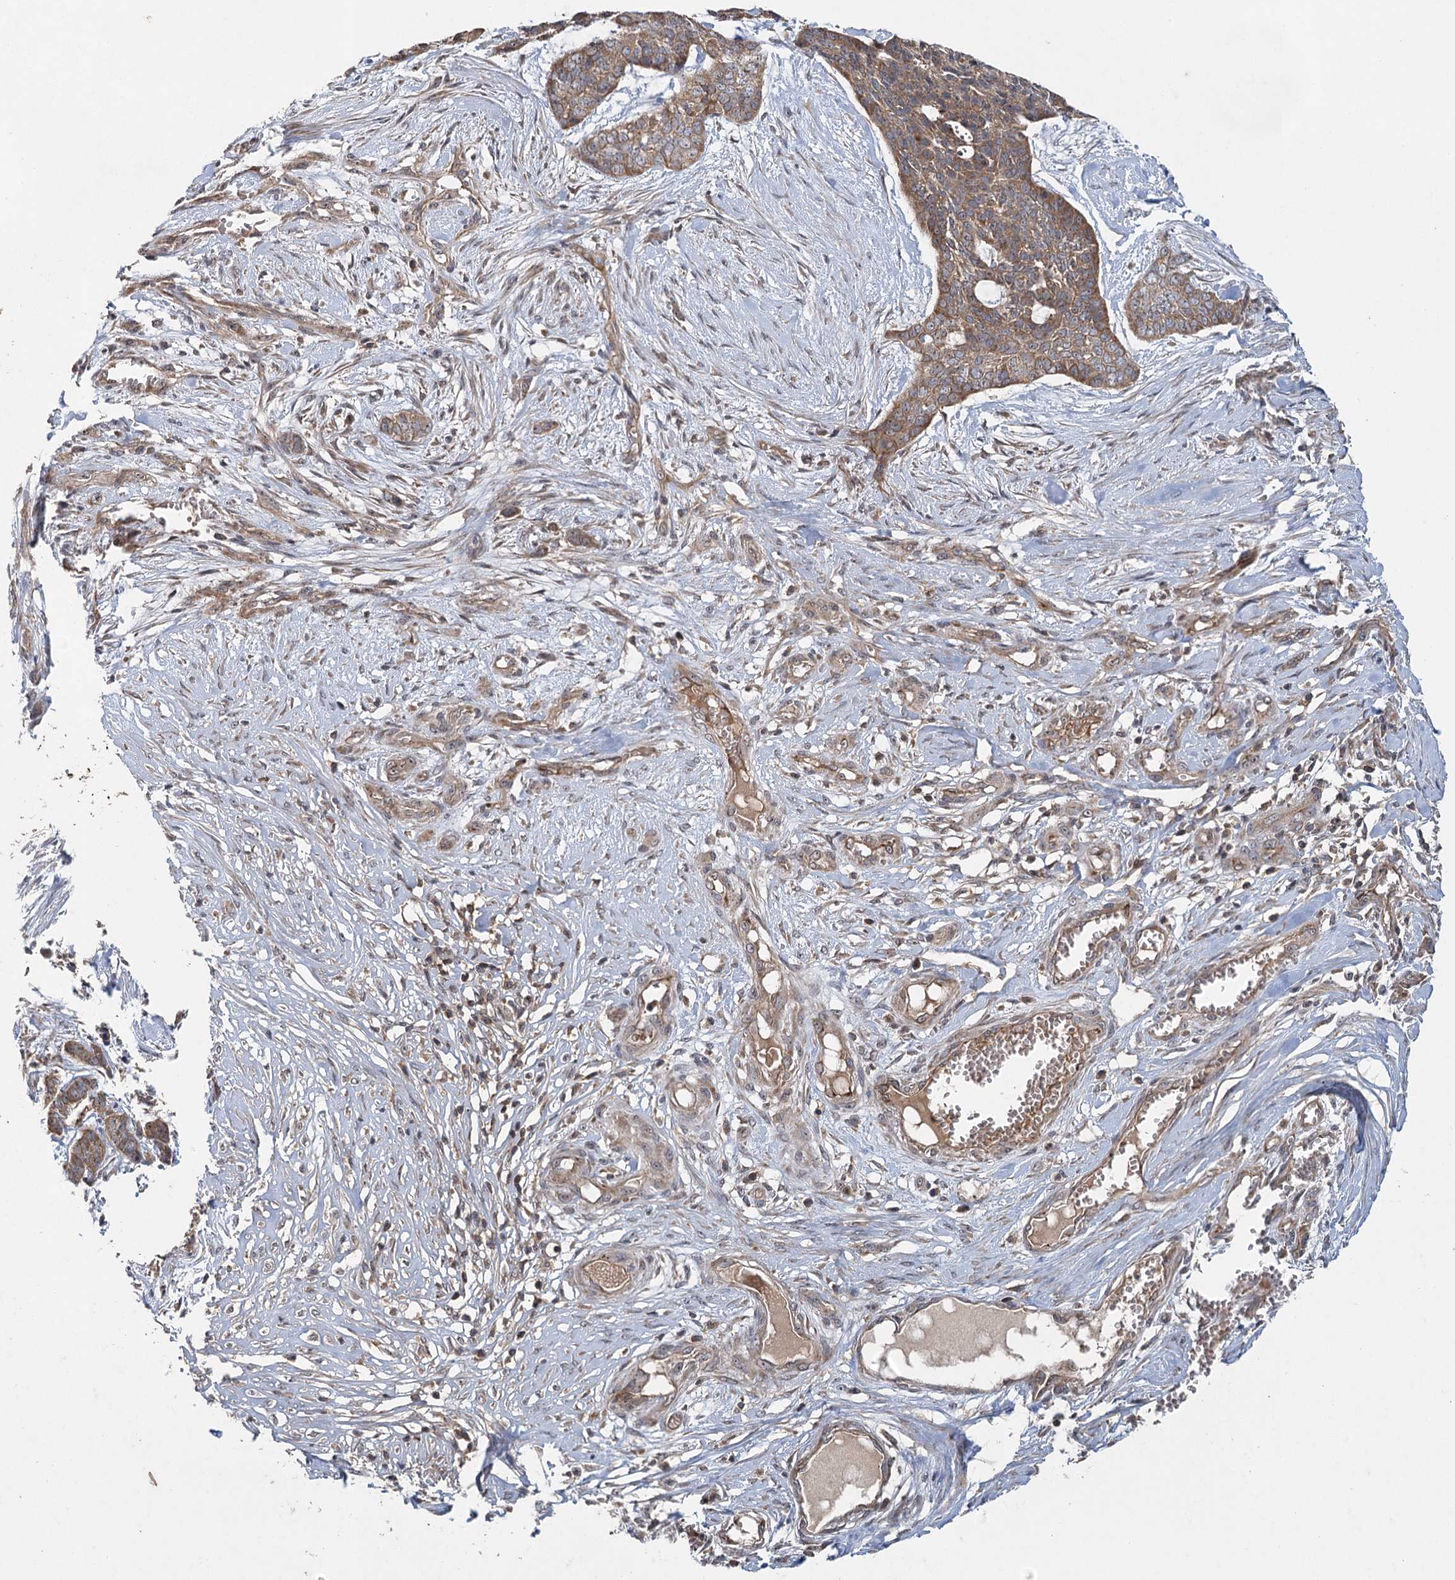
{"staining": {"intensity": "moderate", "quantity": ">75%", "location": "cytoplasmic/membranous,nuclear"}, "tissue": "skin cancer", "cell_type": "Tumor cells", "image_type": "cancer", "snomed": [{"axis": "morphology", "description": "Basal cell carcinoma"}, {"axis": "topography", "description": "Skin"}], "caption": "A high-resolution histopathology image shows immunohistochemistry (IHC) staining of basal cell carcinoma (skin), which reveals moderate cytoplasmic/membranous and nuclear positivity in approximately >75% of tumor cells.", "gene": "RAPGEF6", "patient": {"sex": "female", "age": 64}}